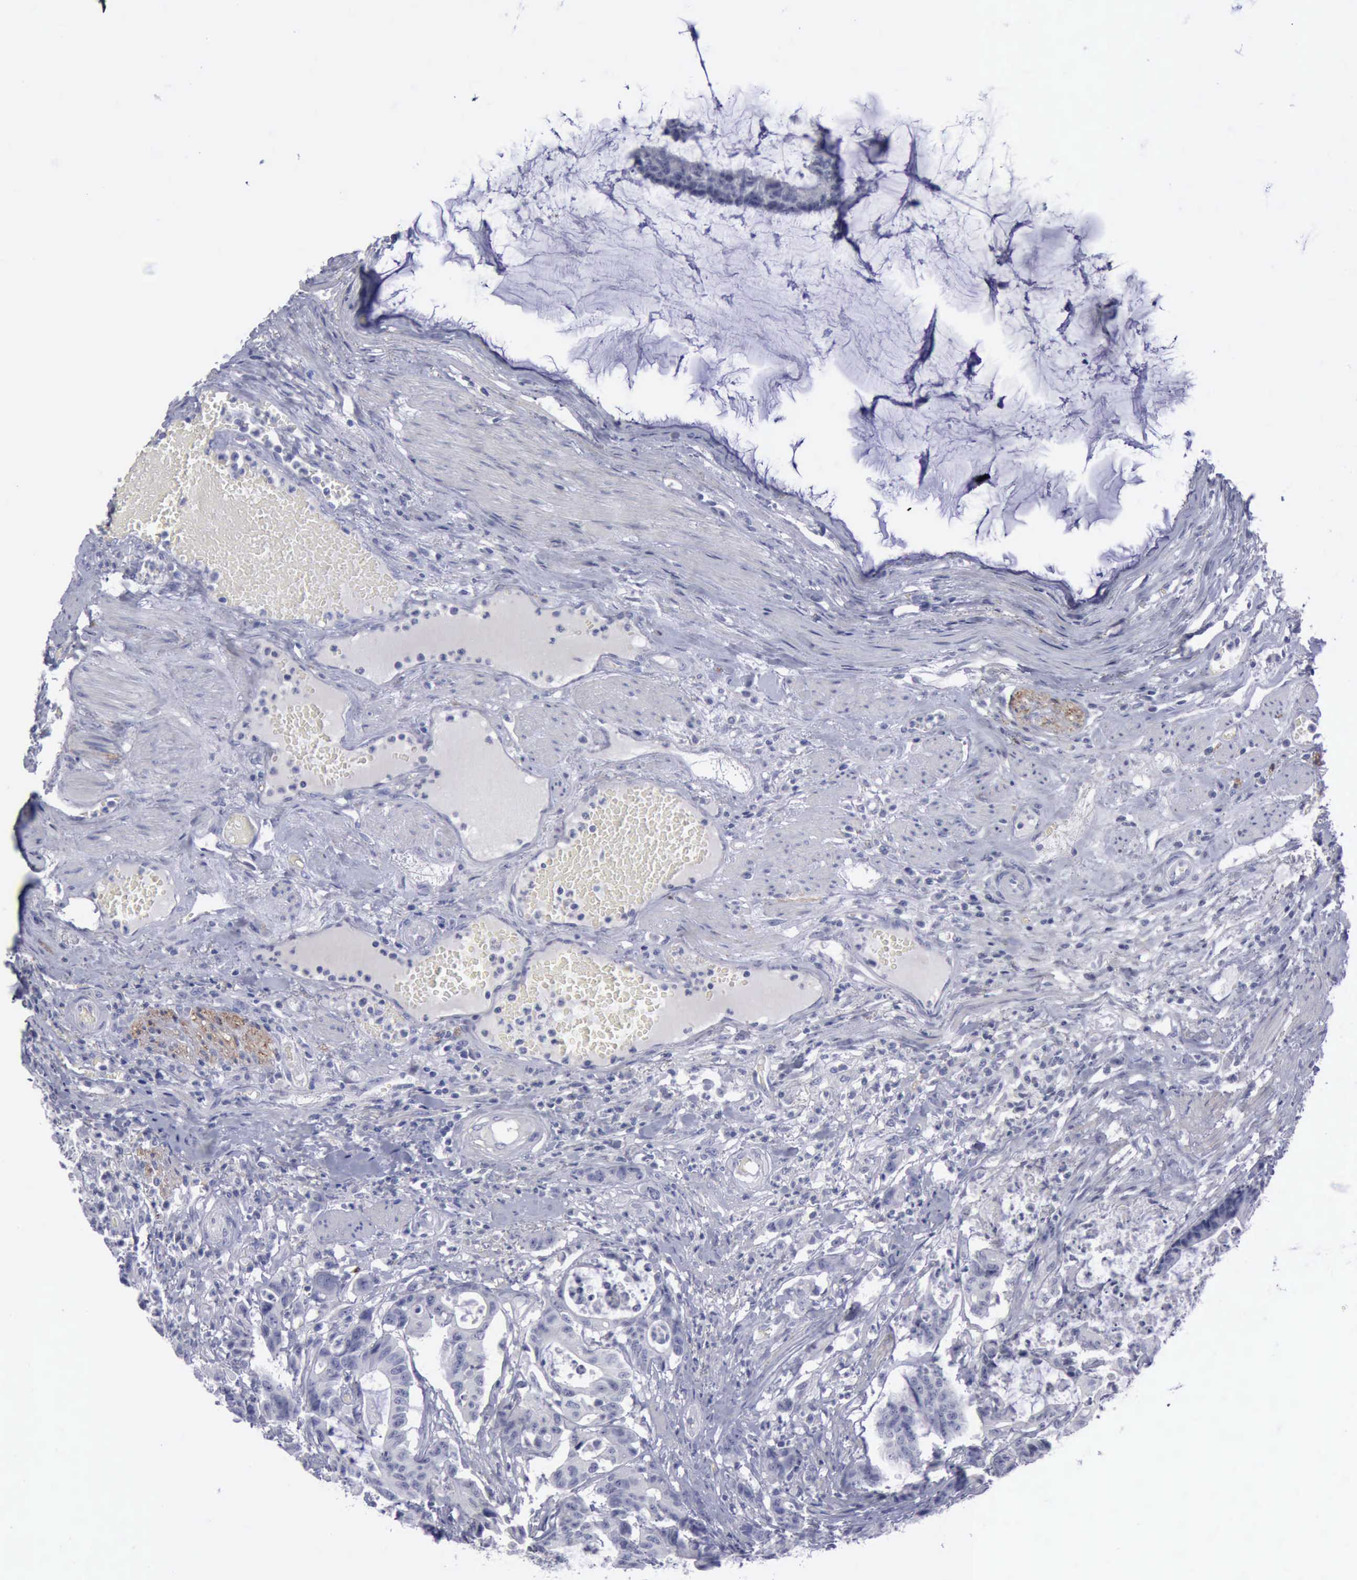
{"staining": {"intensity": "negative", "quantity": "none", "location": "none"}, "tissue": "colorectal cancer", "cell_type": "Tumor cells", "image_type": "cancer", "snomed": [{"axis": "morphology", "description": "Adenocarcinoma, NOS"}, {"axis": "topography", "description": "Colon"}], "caption": "The immunohistochemistry histopathology image has no significant positivity in tumor cells of colorectal adenocarcinoma tissue.", "gene": "CDH2", "patient": {"sex": "female", "age": 84}}